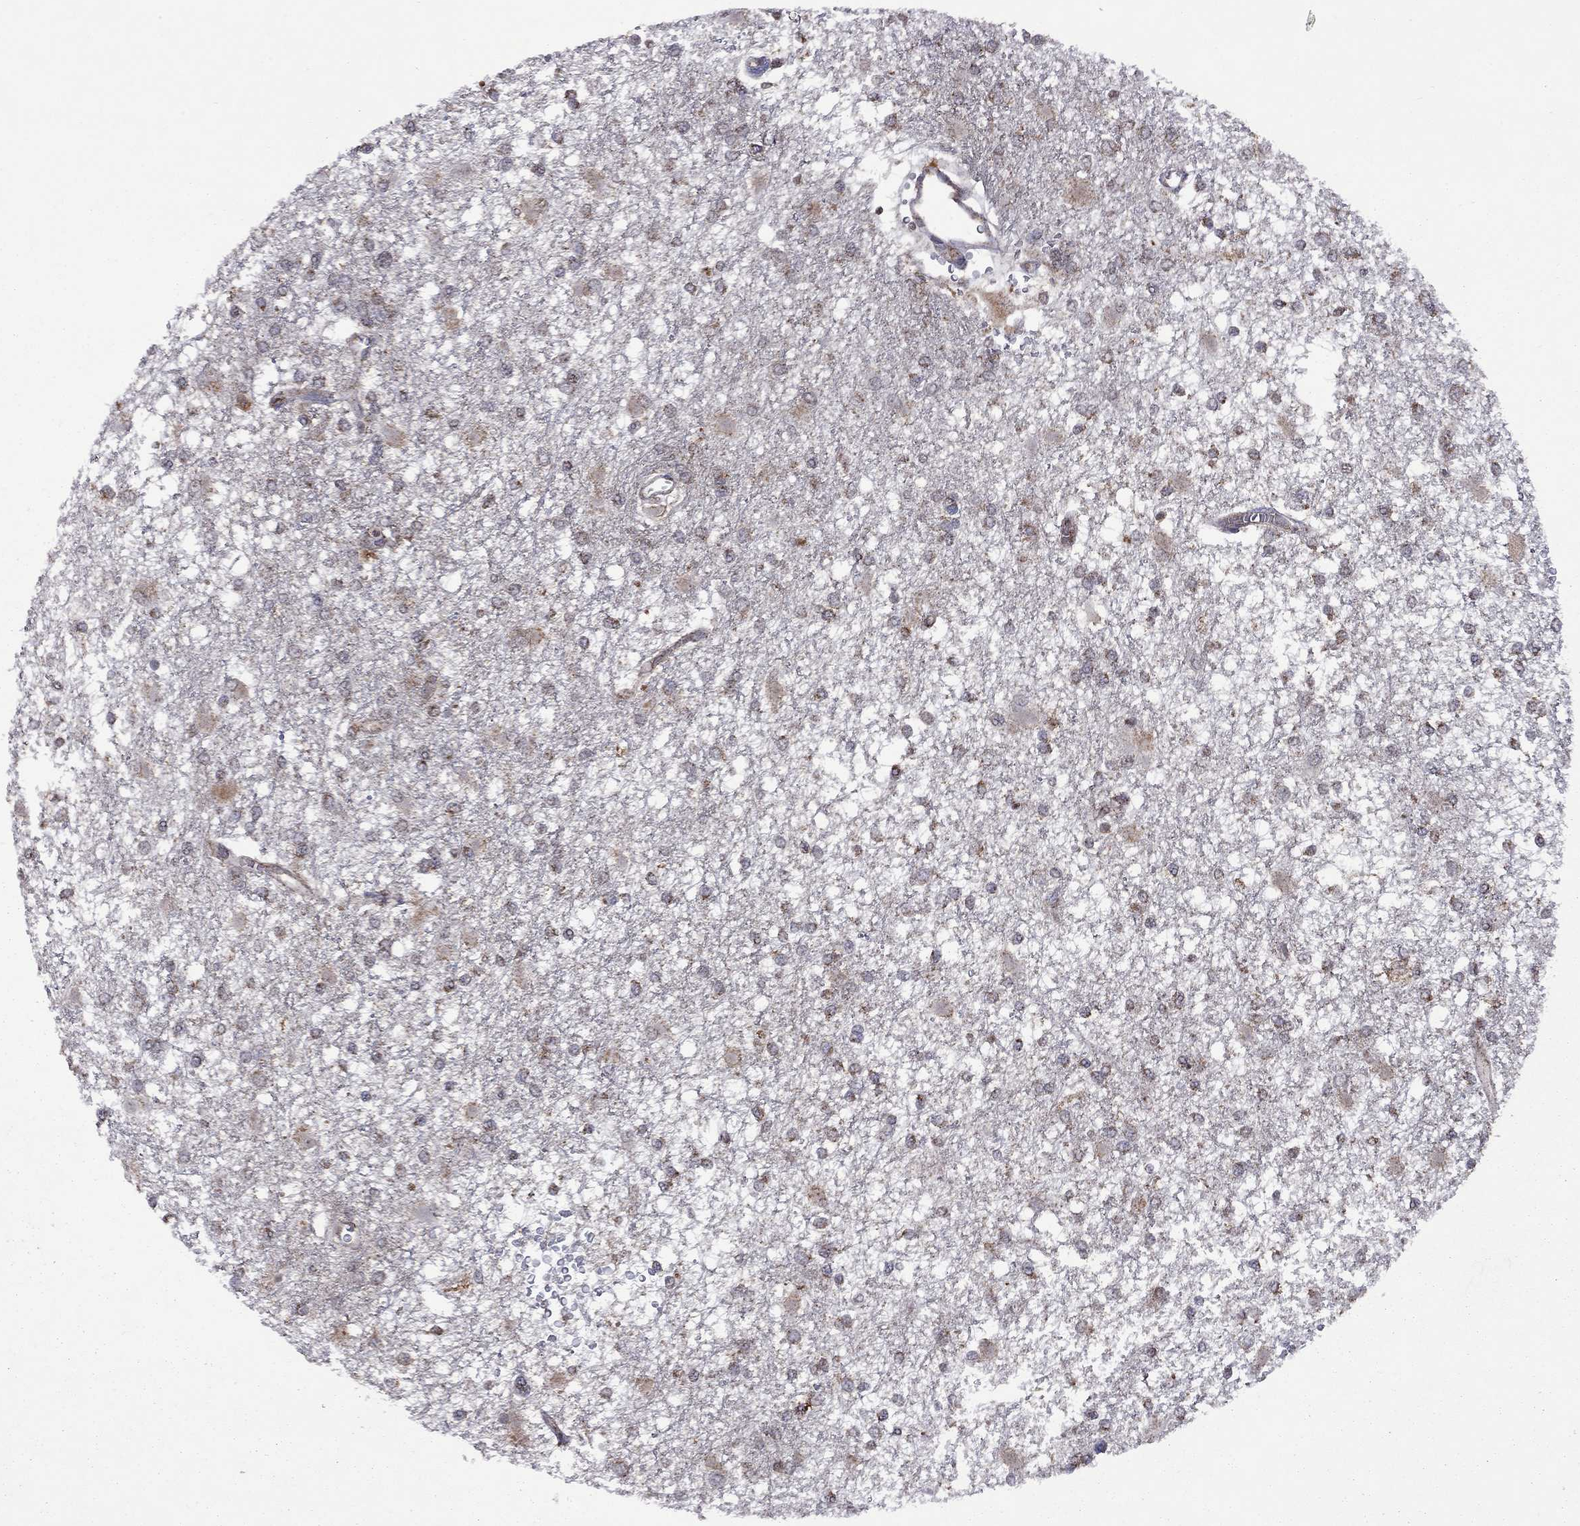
{"staining": {"intensity": "strong", "quantity": "<25%", "location": "cytoplasmic/membranous"}, "tissue": "glioma", "cell_type": "Tumor cells", "image_type": "cancer", "snomed": [{"axis": "morphology", "description": "Glioma, malignant, High grade"}, {"axis": "topography", "description": "Cerebral cortex"}], "caption": "About <25% of tumor cells in glioma demonstrate strong cytoplasmic/membranous protein expression as visualized by brown immunohistochemical staining.", "gene": "NDUFB1", "patient": {"sex": "male", "age": 79}}